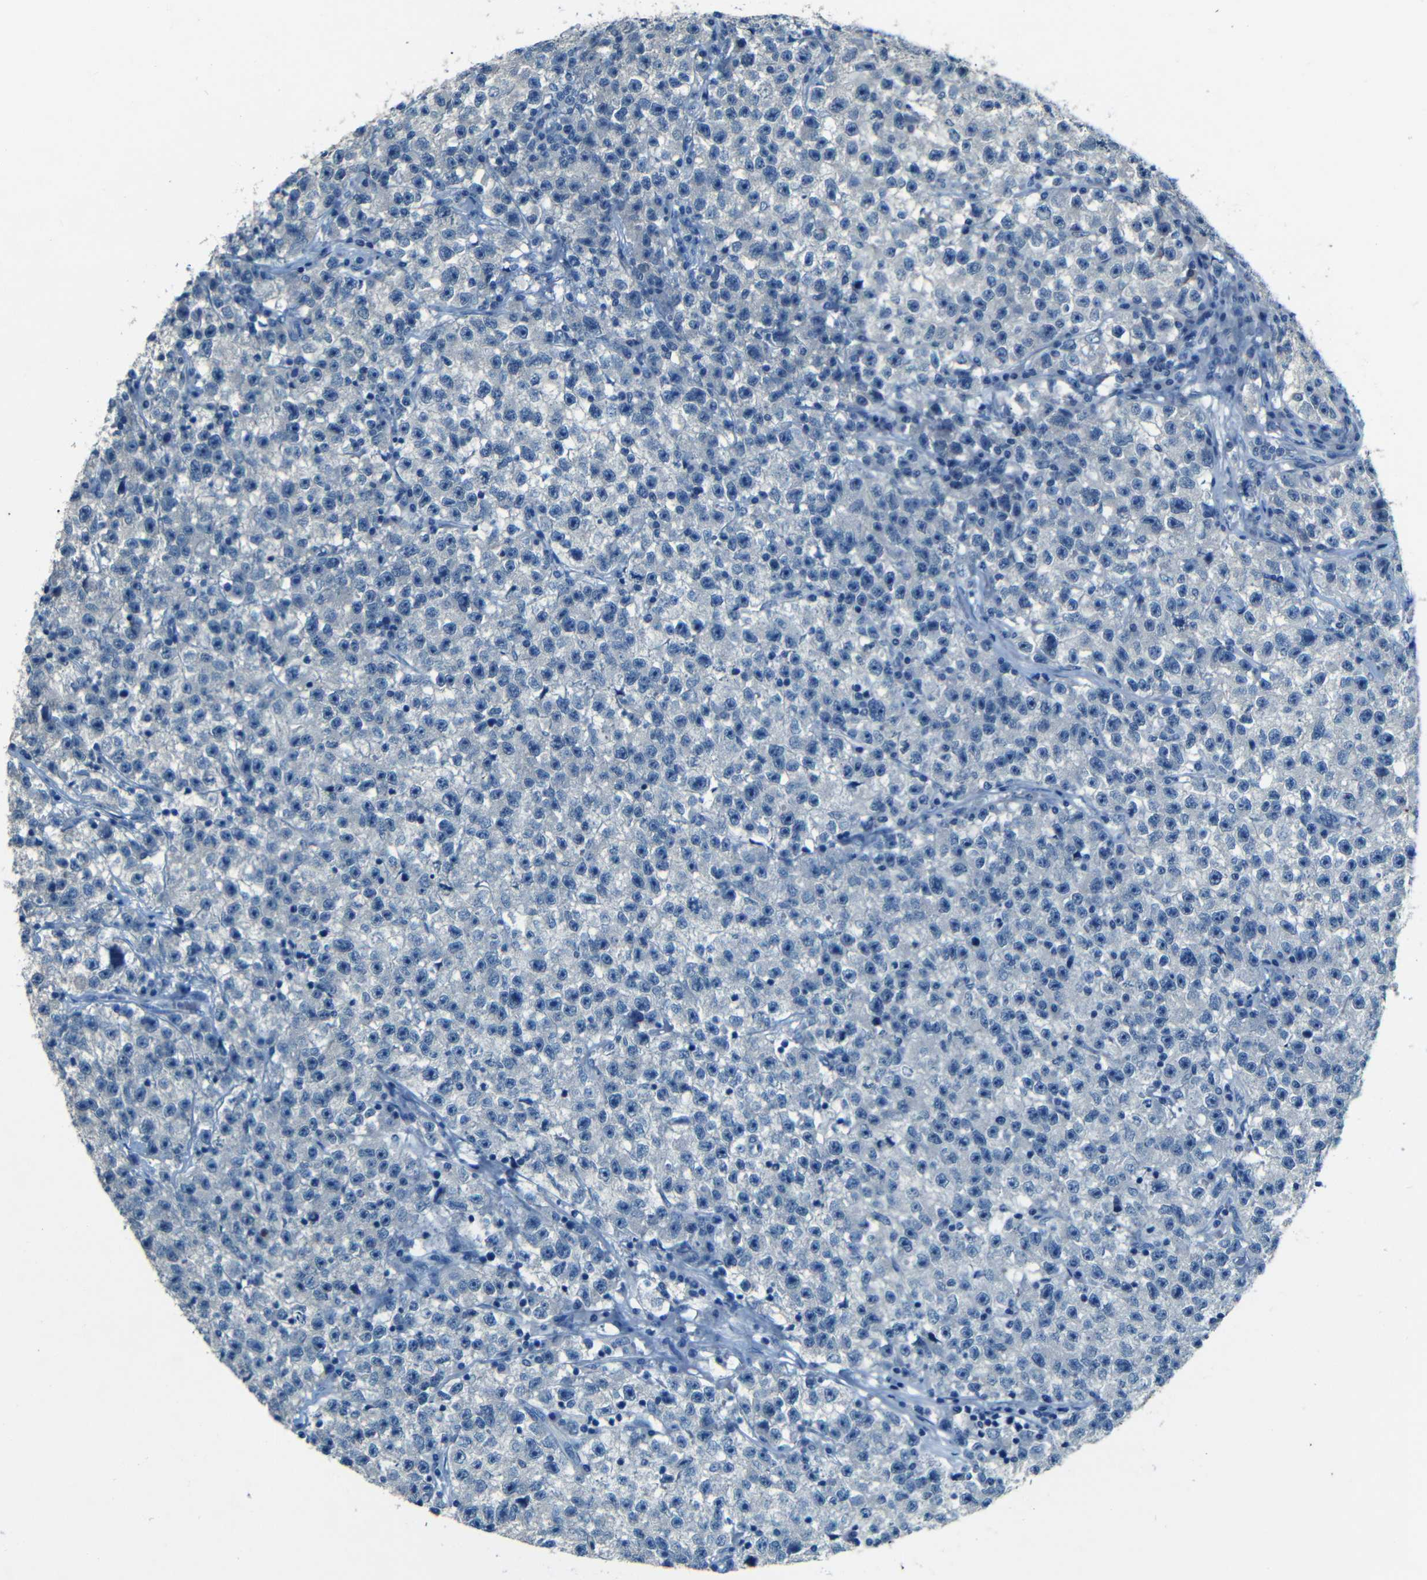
{"staining": {"intensity": "negative", "quantity": "none", "location": "none"}, "tissue": "testis cancer", "cell_type": "Tumor cells", "image_type": "cancer", "snomed": [{"axis": "morphology", "description": "Seminoma, NOS"}, {"axis": "topography", "description": "Testis"}], "caption": "This is a image of immunohistochemistry (IHC) staining of testis seminoma, which shows no expression in tumor cells.", "gene": "ZMAT1", "patient": {"sex": "male", "age": 22}}